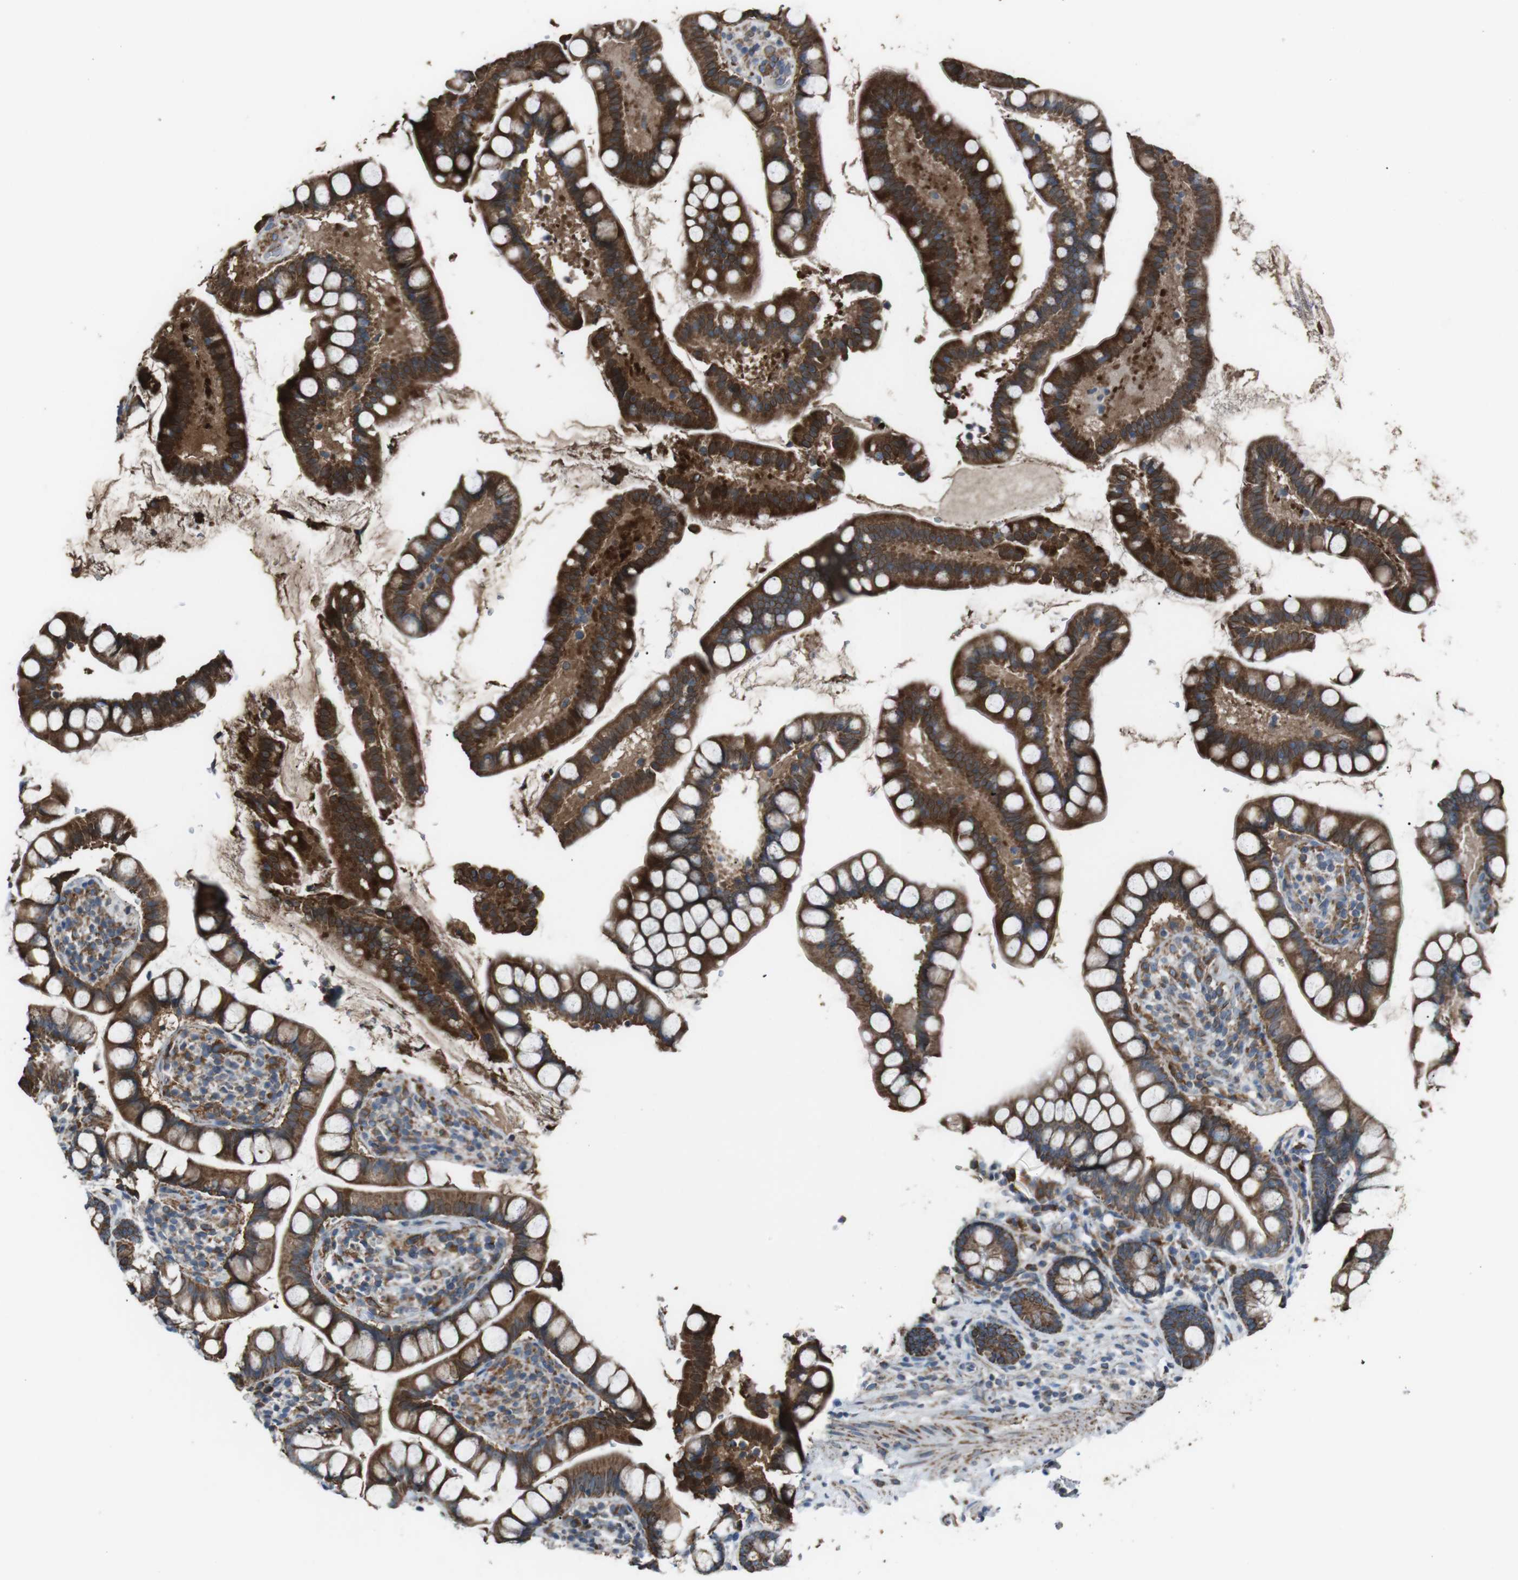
{"staining": {"intensity": "strong", "quantity": ">75%", "location": "cytoplasmic/membranous"}, "tissue": "small intestine", "cell_type": "Glandular cells", "image_type": "normal", "snomed": [{"axis": "morphology", "description": "Normal tissue, NOS"}, {"axis": "topography", "description": "Small intestine"}], "caption": "DAB (3,3'-diaminobenzidine) immunohistochemical staining of normal human small intestine reveals strong cytoplasmic/membranous protein positivity in approximately >75% of glandular cells. The protein of interest is stained brown, and the nuclei are stained in blue (DAB IHC with brightfield microscopy, high magnification).", "gene": "CISD2", "patient": {"sex": "female", "age": 84}}